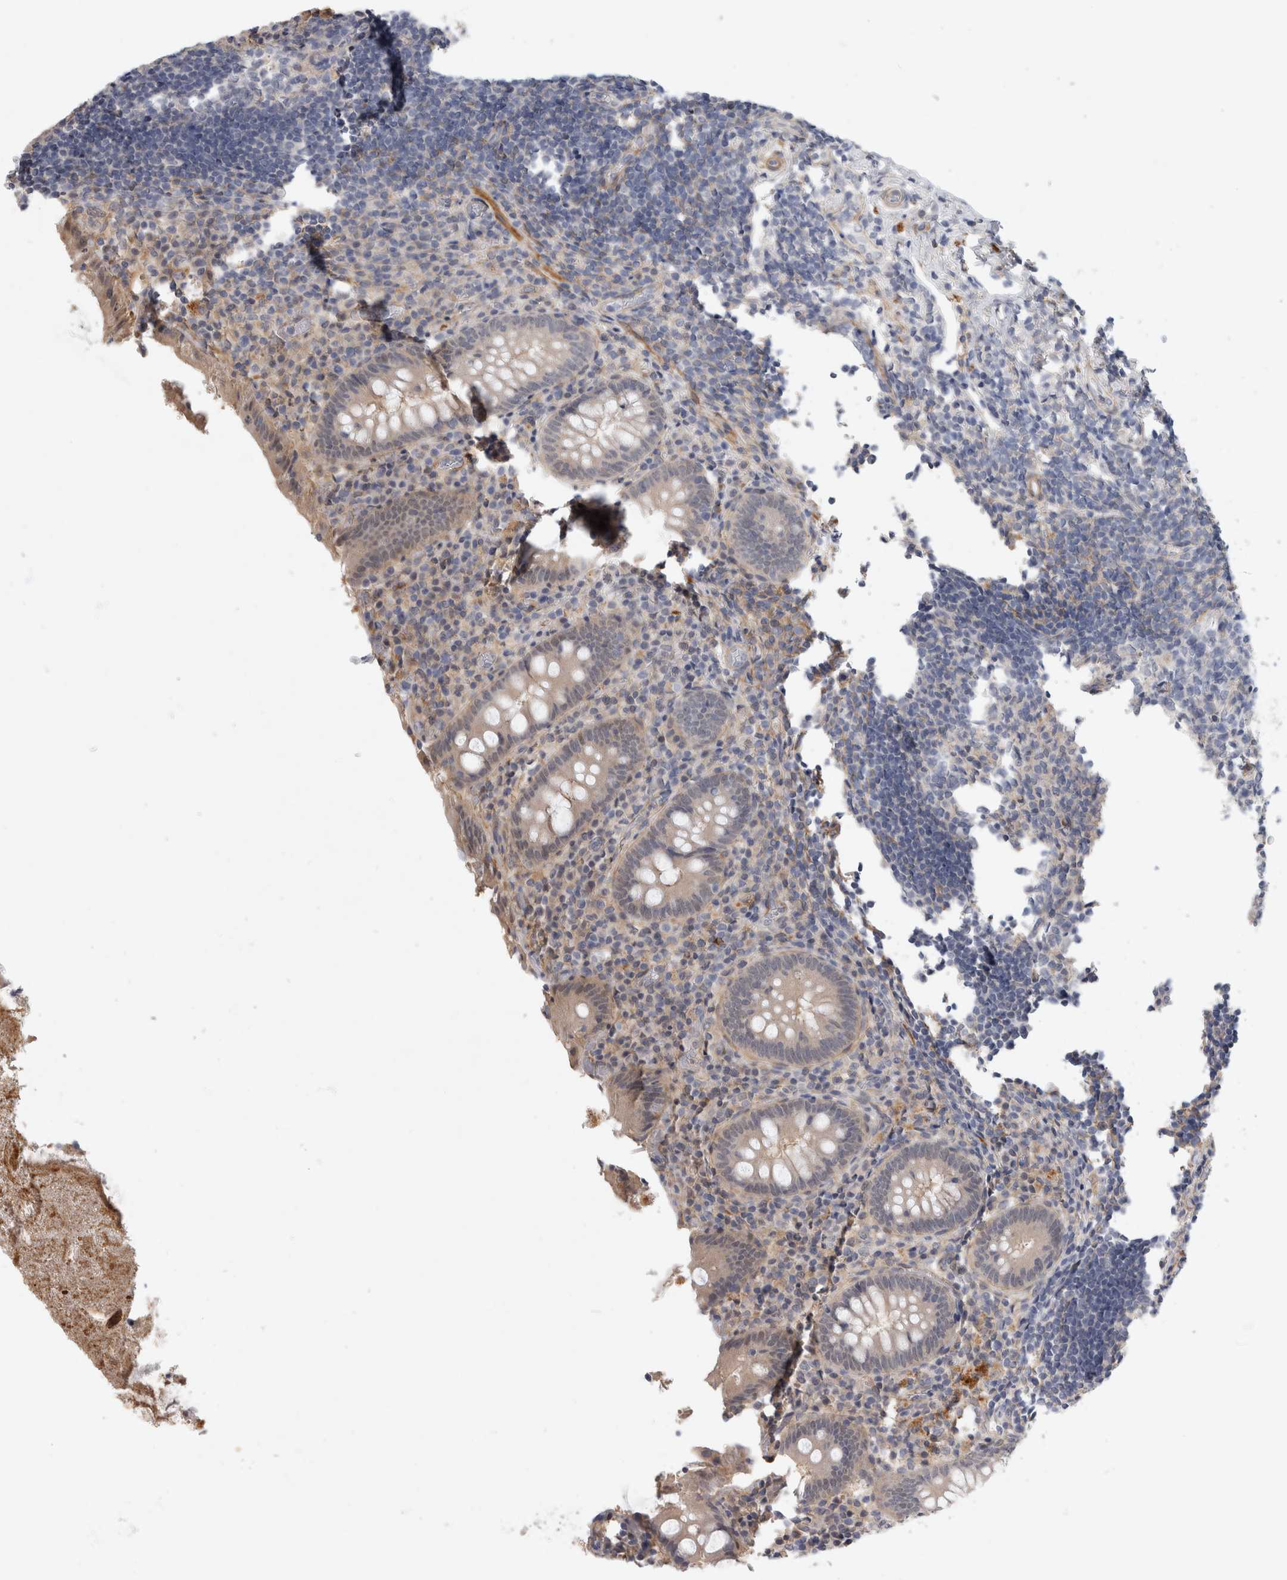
{"staining": {"intensity": "weak", "quantity": "25%-75%", "location": "cytoplasmic/membranous,nuclear"}, "tissue": "appendix", "cell_type": "Glandular cells", "image_type": "normal", "snomed": [{"axis": "morphology", "description": "Normal tissue, NOS"}, {"axis": "topography", "description": "Appendix"}], "caption": "Immunohistochemical staining of normal appendix shows weak cytoplasmic/membranous,nuclear protein positivity in approximately 25%-75% of glandular cells. (Brightfield microscopy of DAB IHC at high magnification).", "gene": "PGM1", "patient": {"sex": "female", "age": 17}}